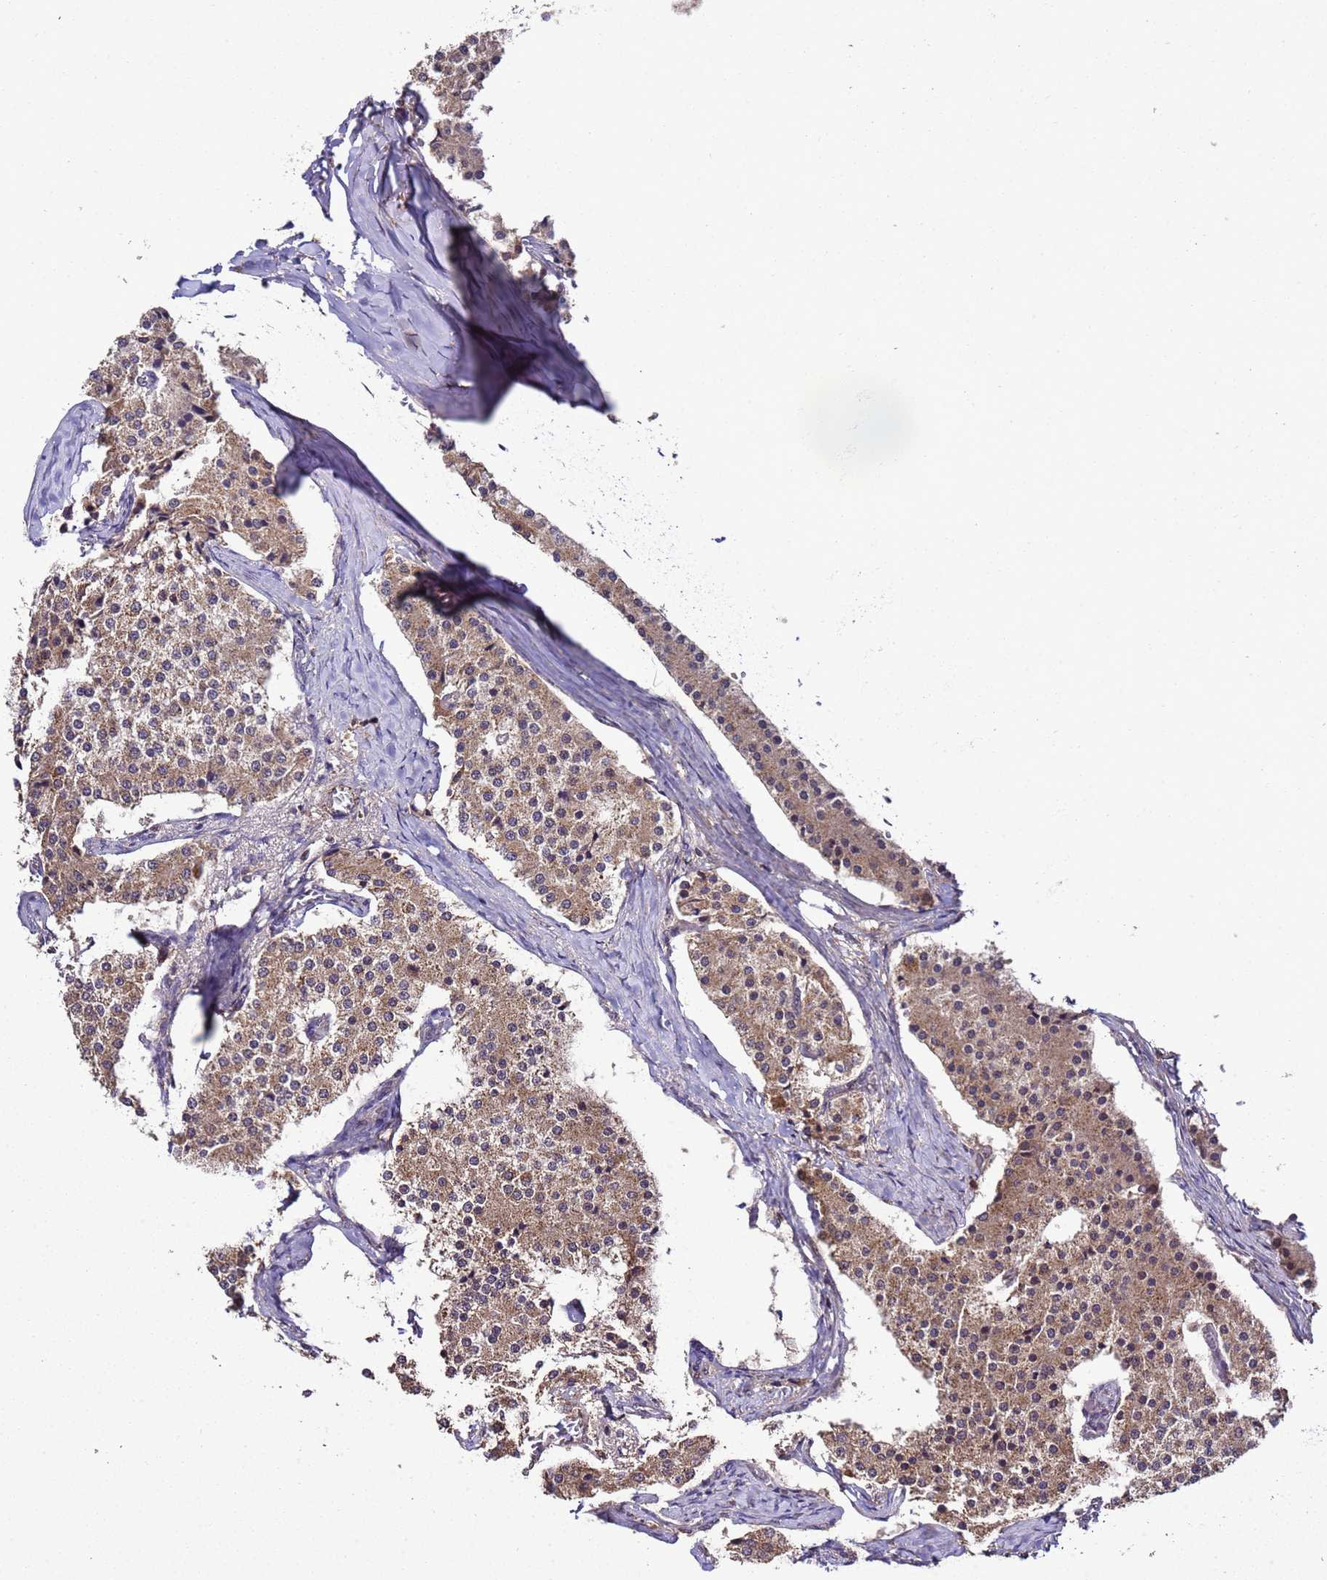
{"staining": {"intensity": "moderate", "quantity": ">75%", "location": "cytoplasmic/membranous"}, "tissue": "carcinoid", "cell_type": "Tumor cells", "image_type": "cancer", "snomed": [{"axis": "morphology", "description": "Carcinoid, malignant, NOS"}, {"axis": "topography", "description": "Colon"}], "caption": "Protein staining of malignant carcinoid tissue reveals moderate cytoplasmic/membranous expression in approximately >75% of tumor cells. (DAB = brown stain, brightfield microscopy at high magnification).", "gene": "HSPBAP1", "patient": {"sex": "female", "age": 52}}